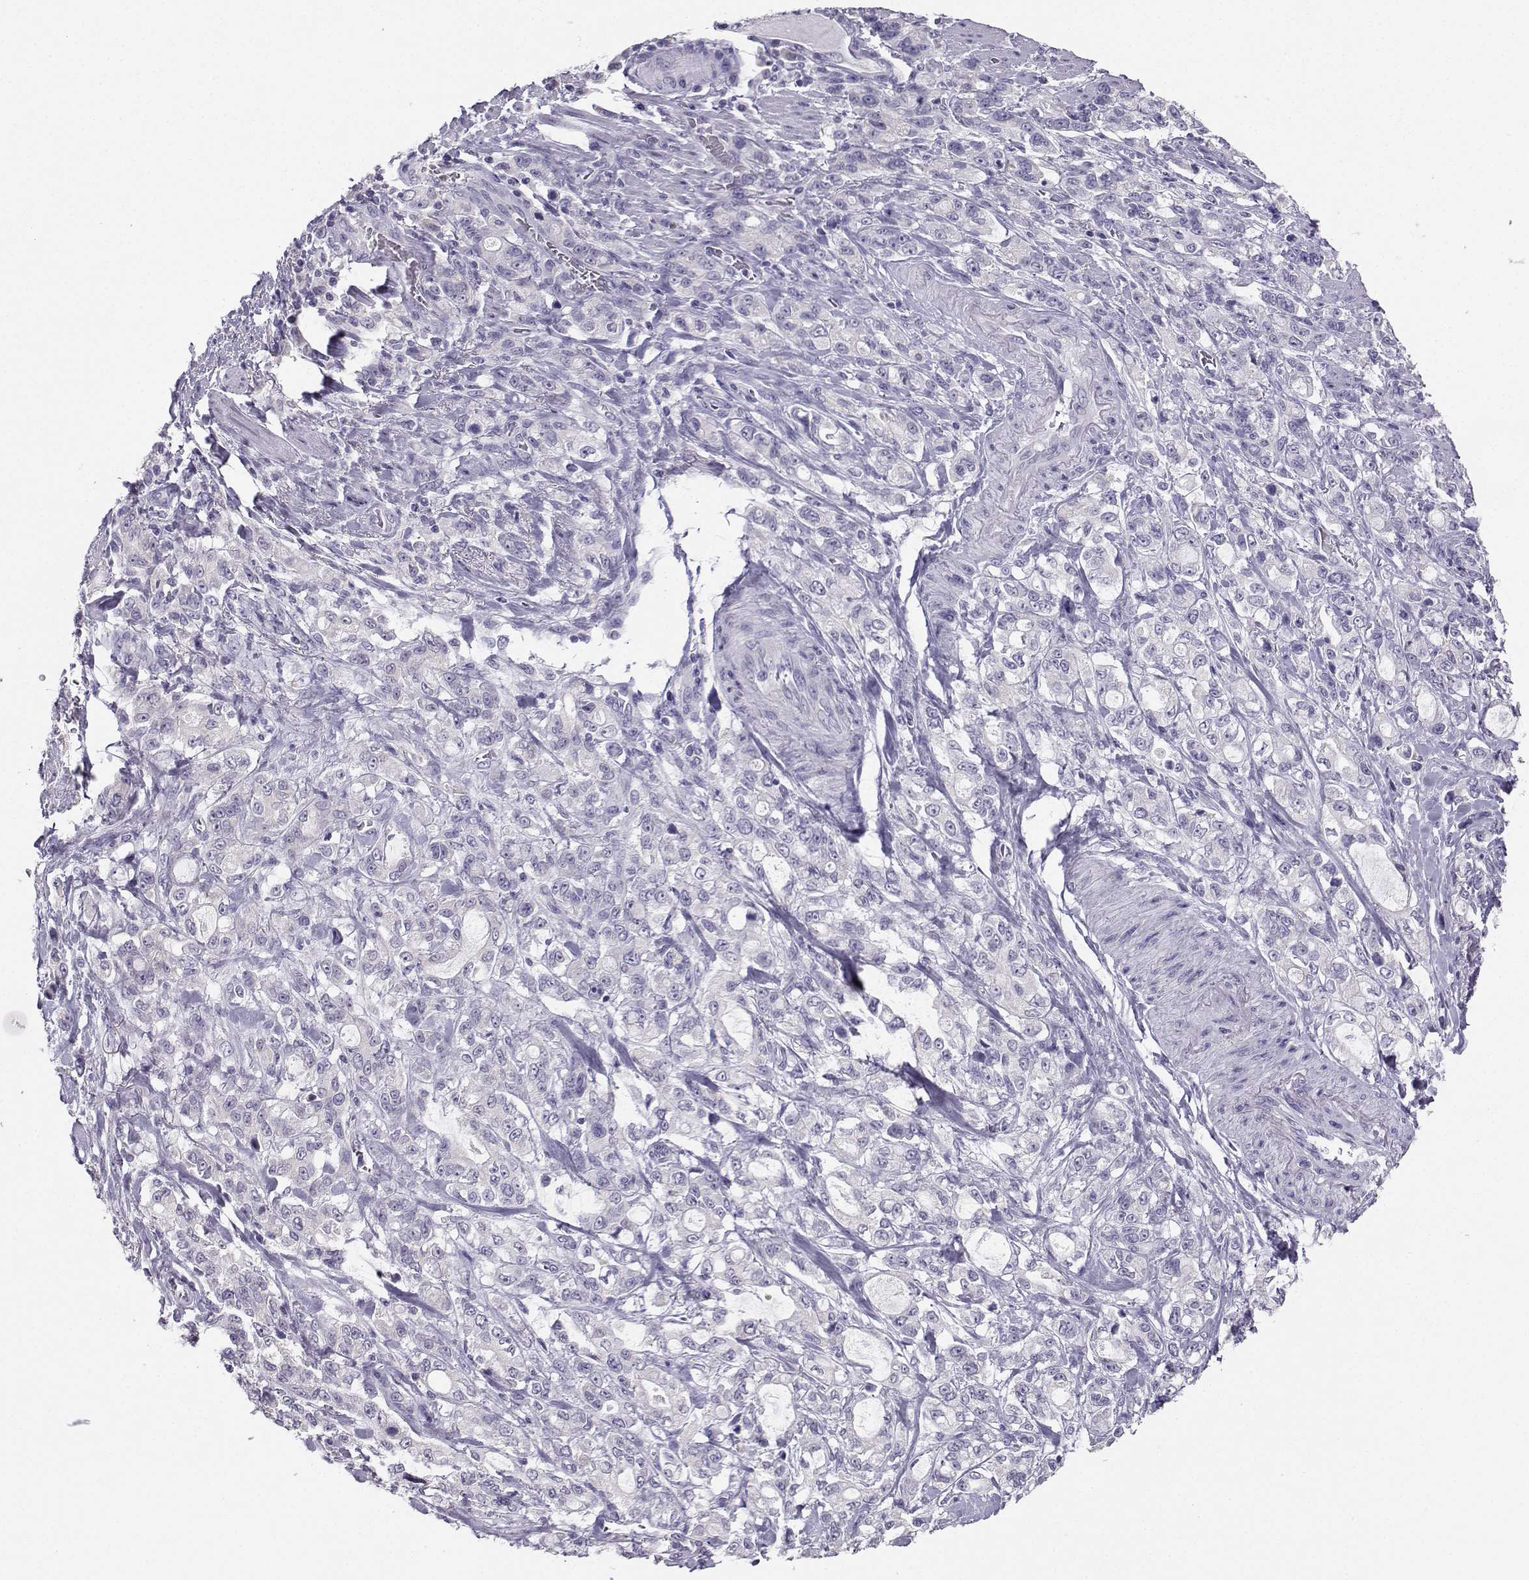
{"staining": {"intensity": "negative", "quantity": "none", "location": "none"}, "tissue": "stomach cancer", "cell_type": "Tumor cells", "image_type": "cancer", "snomed": [{"axis": "morphology", "description": "Adenocarcinoma, NOS"}, {"axis": "topography", "description": "Stomach"}], "caption": "Tumor cells are negative for brown protein staining in adenocarcinoma (stomach).", "gene": "AVP", "patient": {"sex": "male", "age": 63}}